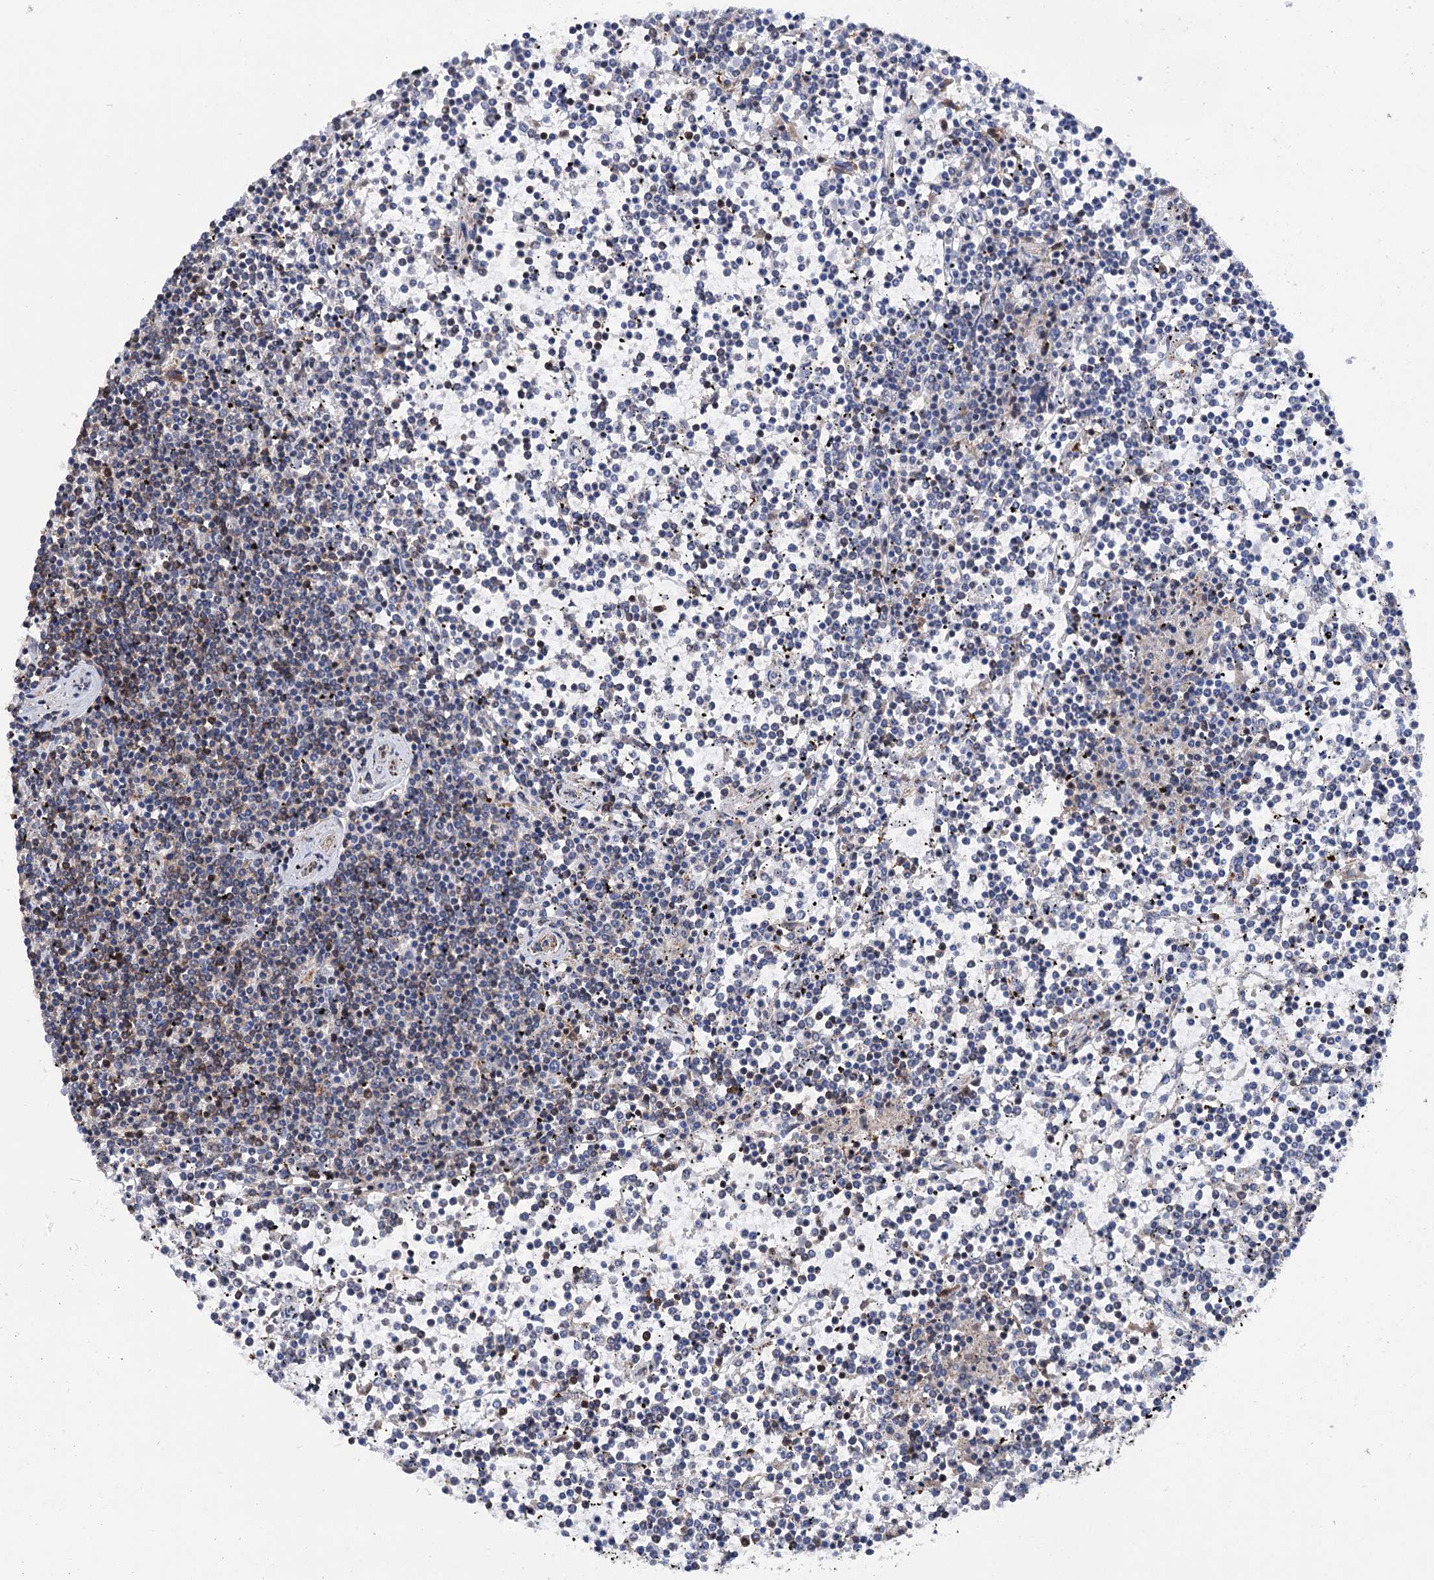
{"staining": {"intensity": "negative", "quantity": "none", "location": "none"}, "tissue": "lymphoma", "cell_type": "Tumor cells", "image_type": "cancer", "snomed": [{"axis": "morphology", "description": "Malignant lymphoma, non-Hodgkin's type, Low grade"}, {"axis": "topography", "description": "Spleen"}], "caption": "High magnification brightfield microscopy of low-grade malignant lymphoma, non-Hodgkin's type stained with DAB (brown) and counterstained with hematoxylin (blue): tumor cells show no significant expression. The staining is performed using DAB brown chromogen with nuclei counter-stained in using hematoxylin.", "gene": "SCPEP1", "patient": {"sex": "female", "age": 19}}